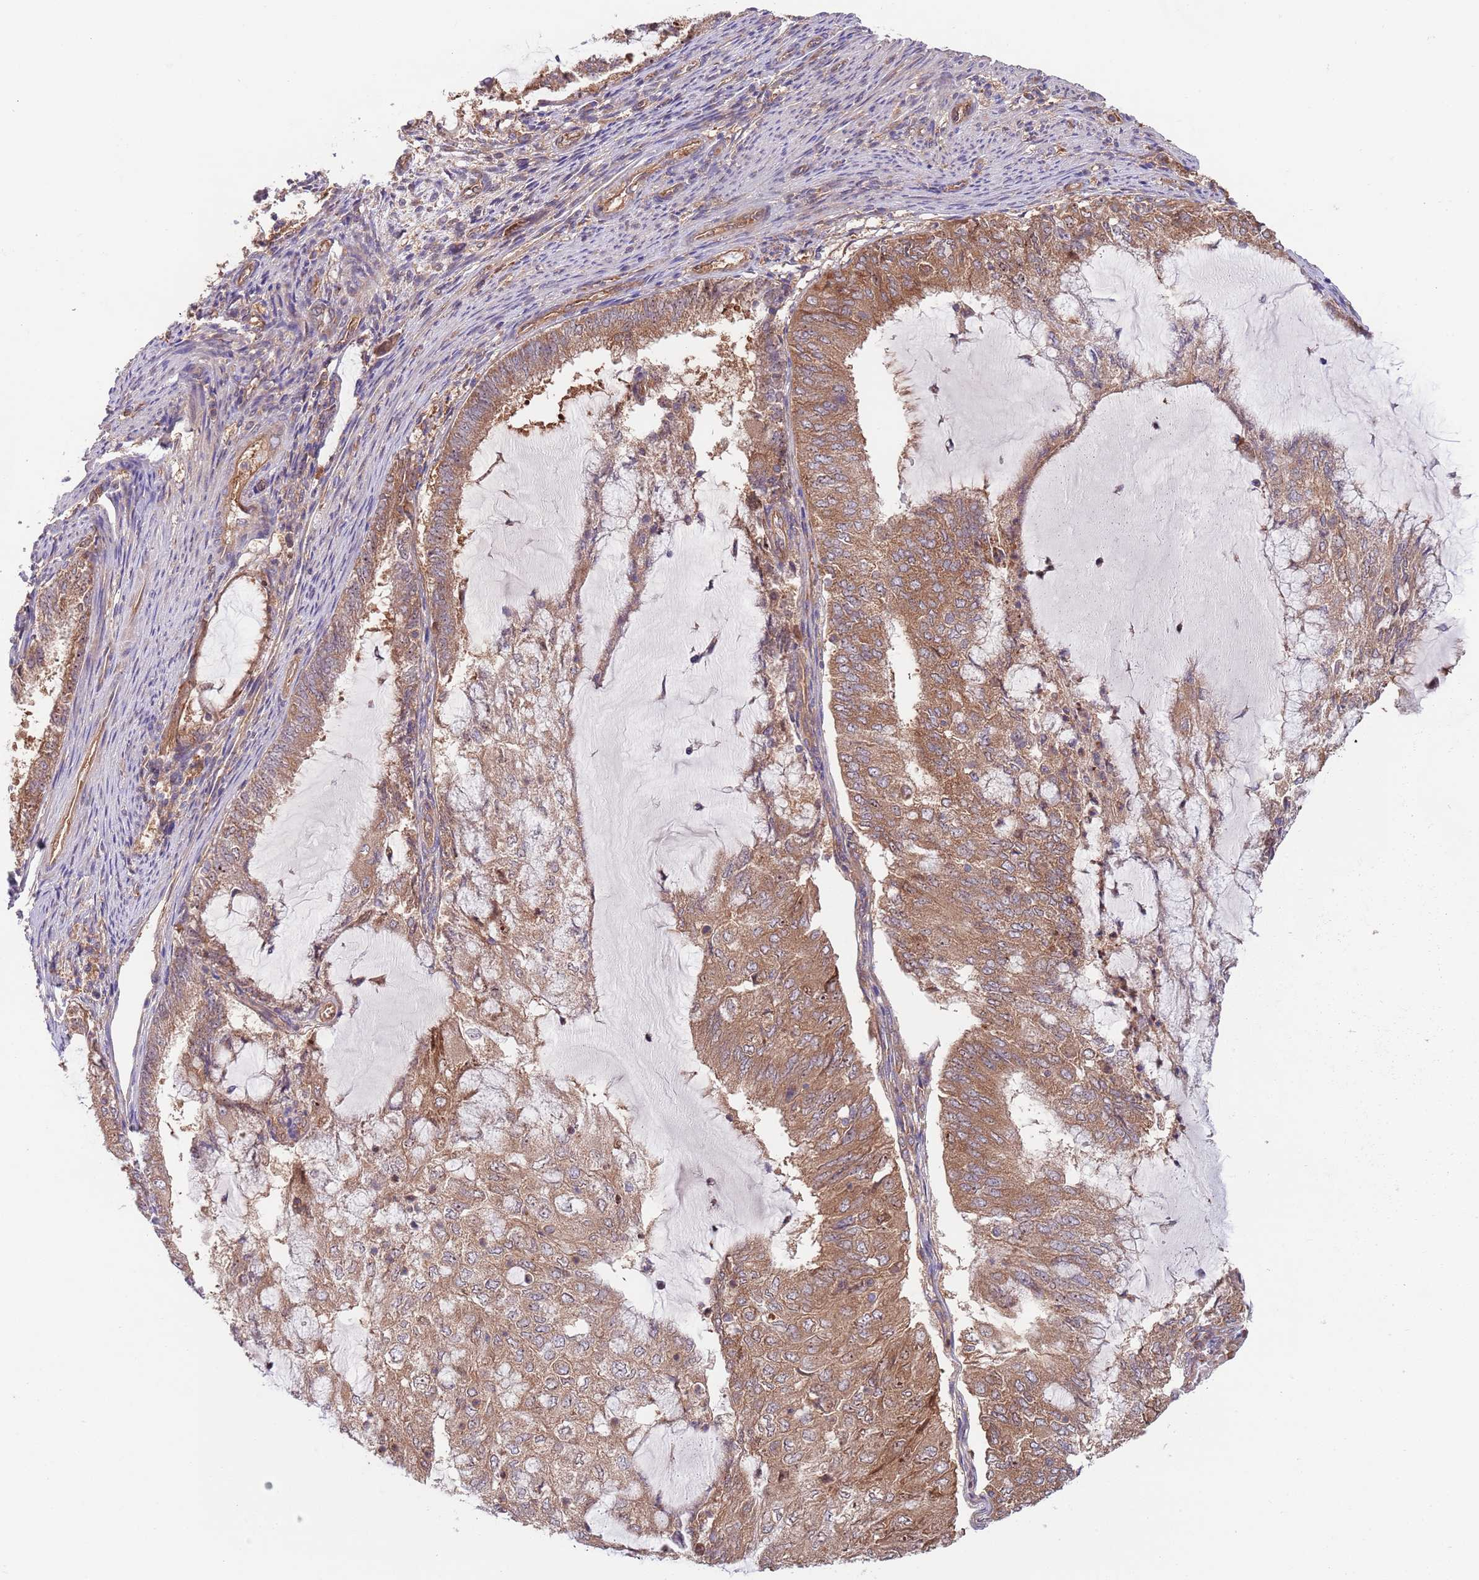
{"staining": {"intensity": "moderate", "quantity": ">75%", "location": "cytoplasmic/membranous"}, "tissue": "endometrial cancer", "cell_type": "Tumor cells", "image_type": "cancer", "snomed": [{"axis": "morphology", "description": "Adenocarcinoma, NOS"}, {"axis": "topography", "description": "Endometrium"}], "caption": "Endometrial adenocarcinoma stained with DAB immunohistochemistry demonstrates medium levels of moderate cytoplasmic/membranous positivity in about >75% of tumor cells. (DAB (3,3'-diaminobenzidine) IHC with brightfield microscopy, high magnification).", "gene": "EIF3F", "patient": {"sex": "female", "age": 81}}